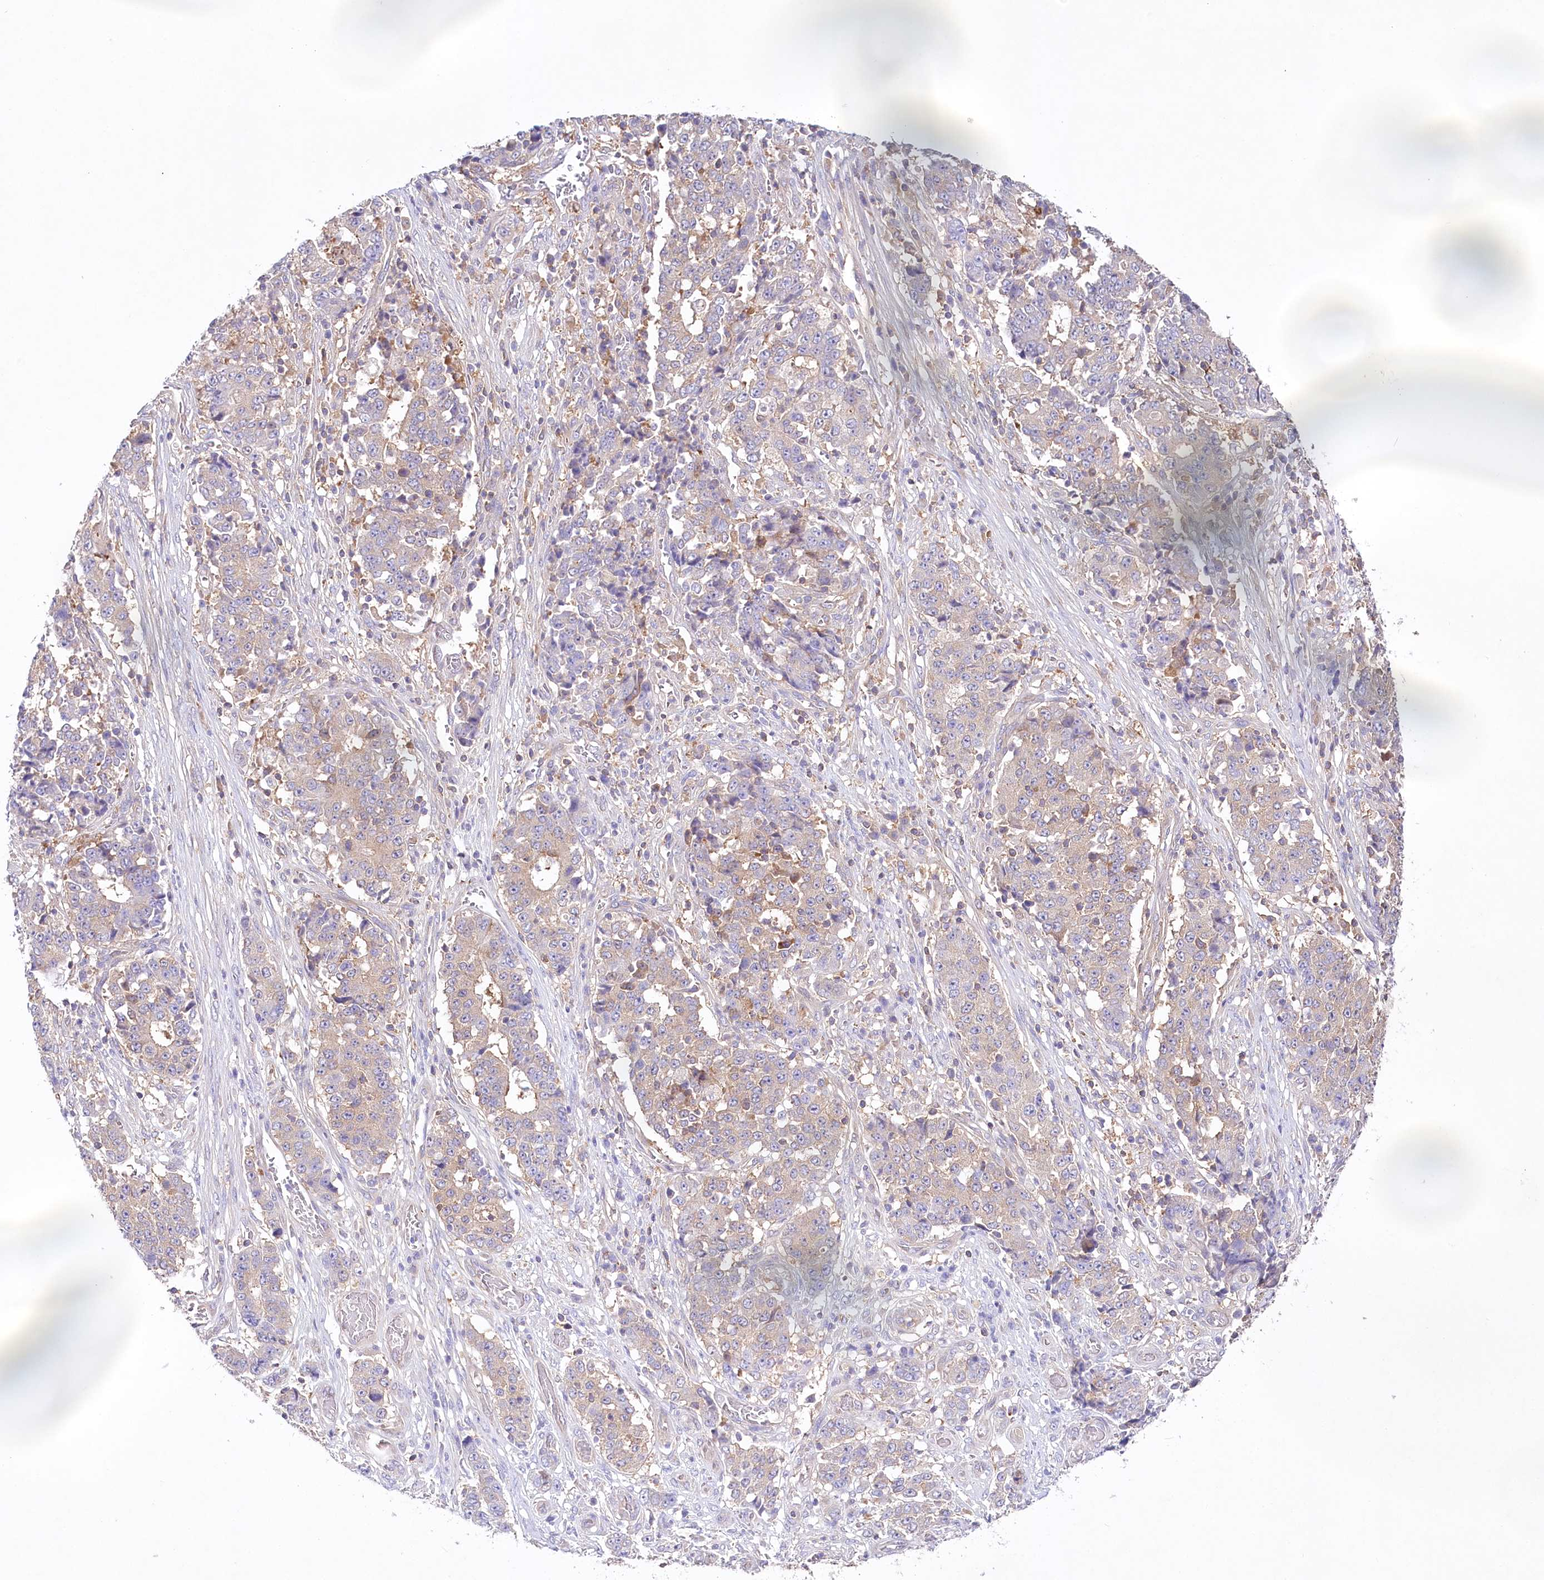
{"staining": {"intensity": "weak", "quantity": "<25%", "location": "cytoplasmic/membranous"}, "tissue": "stomach cancer", "cell_type": "Tumor cells", "image_type": "cancer", "snomed": [{"axis": "morphology", "description": "Adenocarcinoma, NOS"}, {"axis": "topography", "description": "Stomach"}], "caption": "Stomach cancer was stained to show a protein in brown. There is no significant expression in tumor cells.", "gene": "ABRAXAS2", "patient": {"sex": "male", "age": 59}}